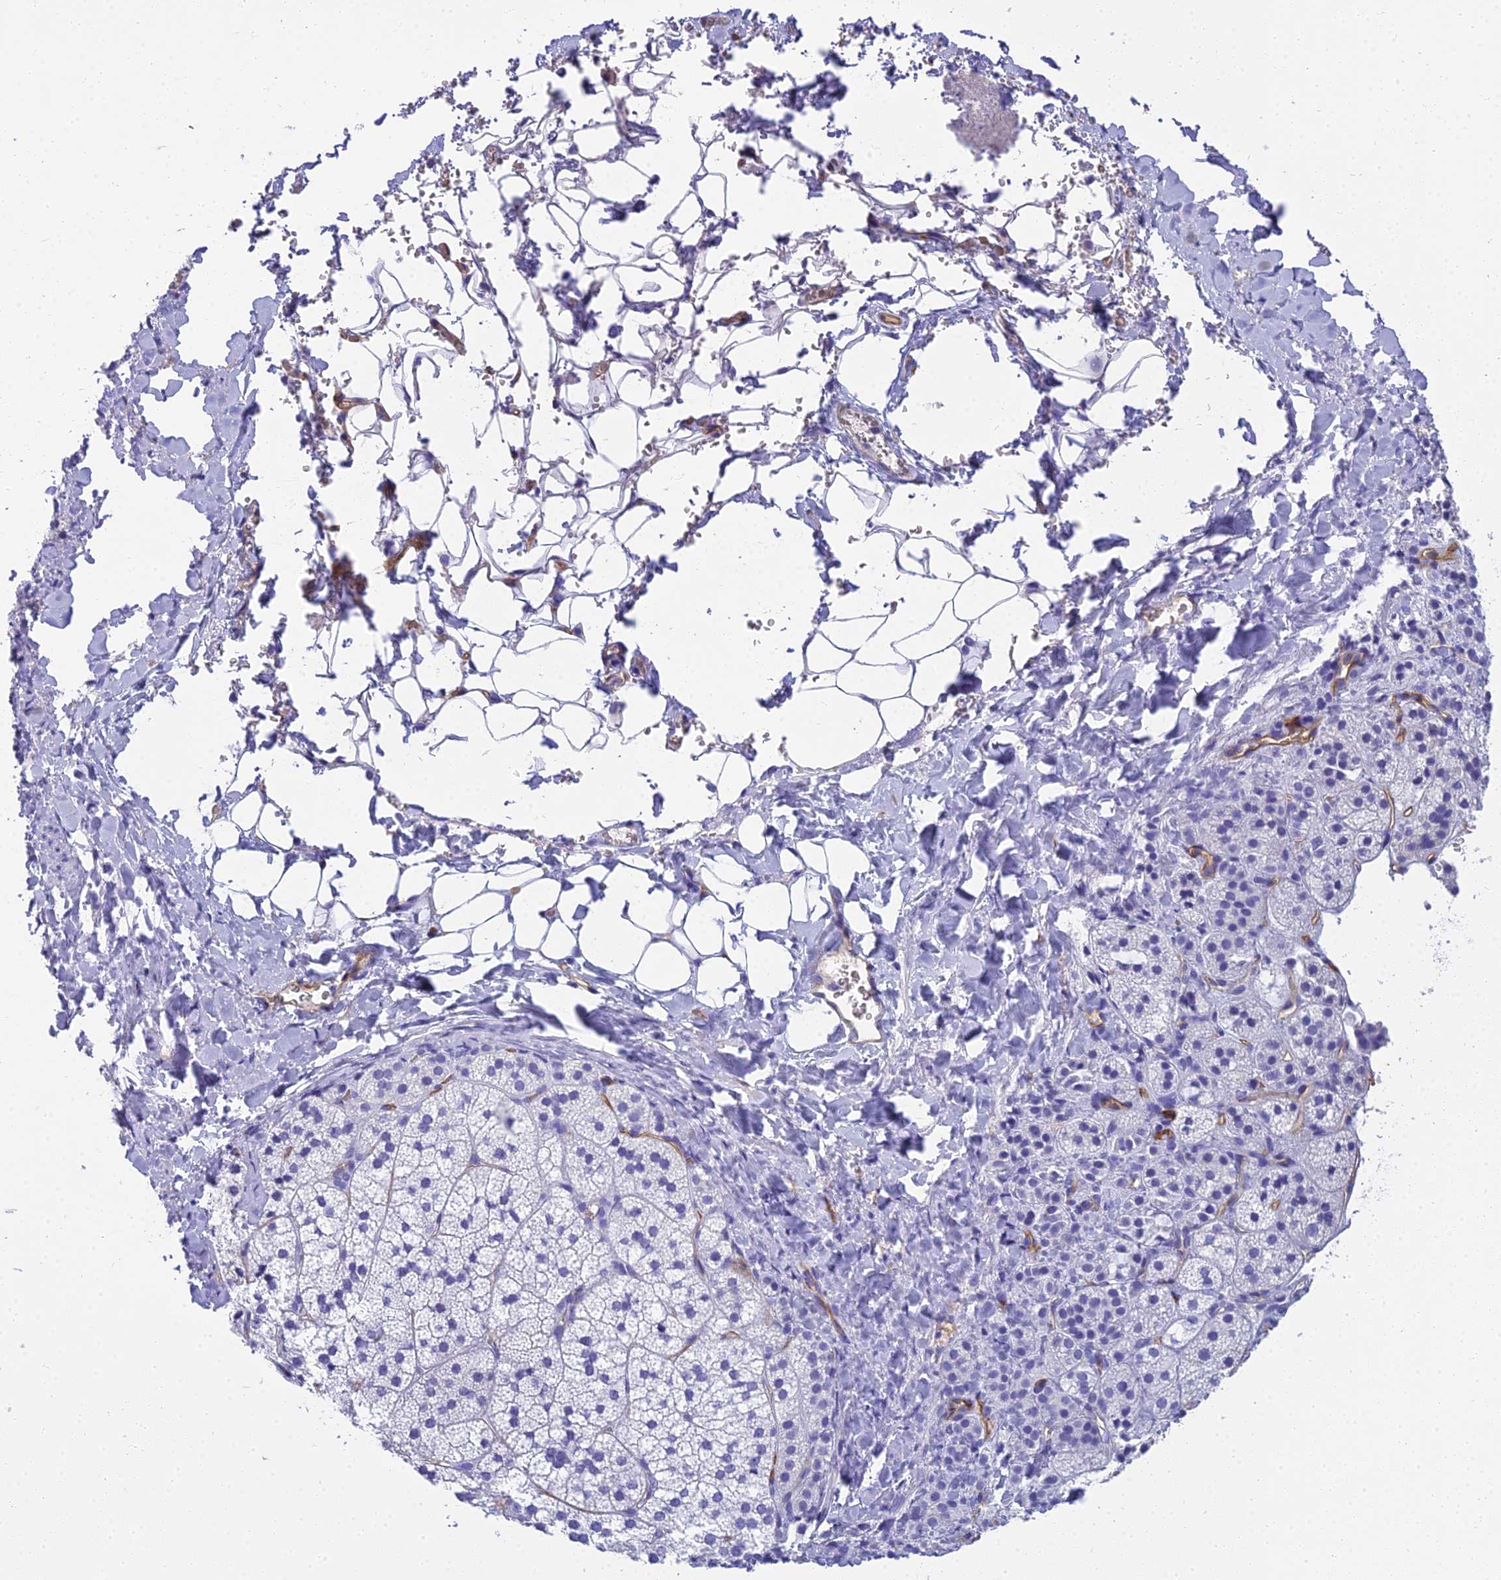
{"staining": {"intensity": "negative", "quantity": "none", "location": "none"}, "tissue": "adrenal gland", "cell_type": "Glandular cells", "image_type": "normal", "snomed": [{"axis": "morphology", "description": "Normal tissue, NOS"}, {"axis": "topography", "description": "Adrenal gland"}], "caption": "Glandular cells are negative for protein expression in benign human adrenal gland.", "gene": "NINJ1", "patient": {"sex": "female", "age": 44}}